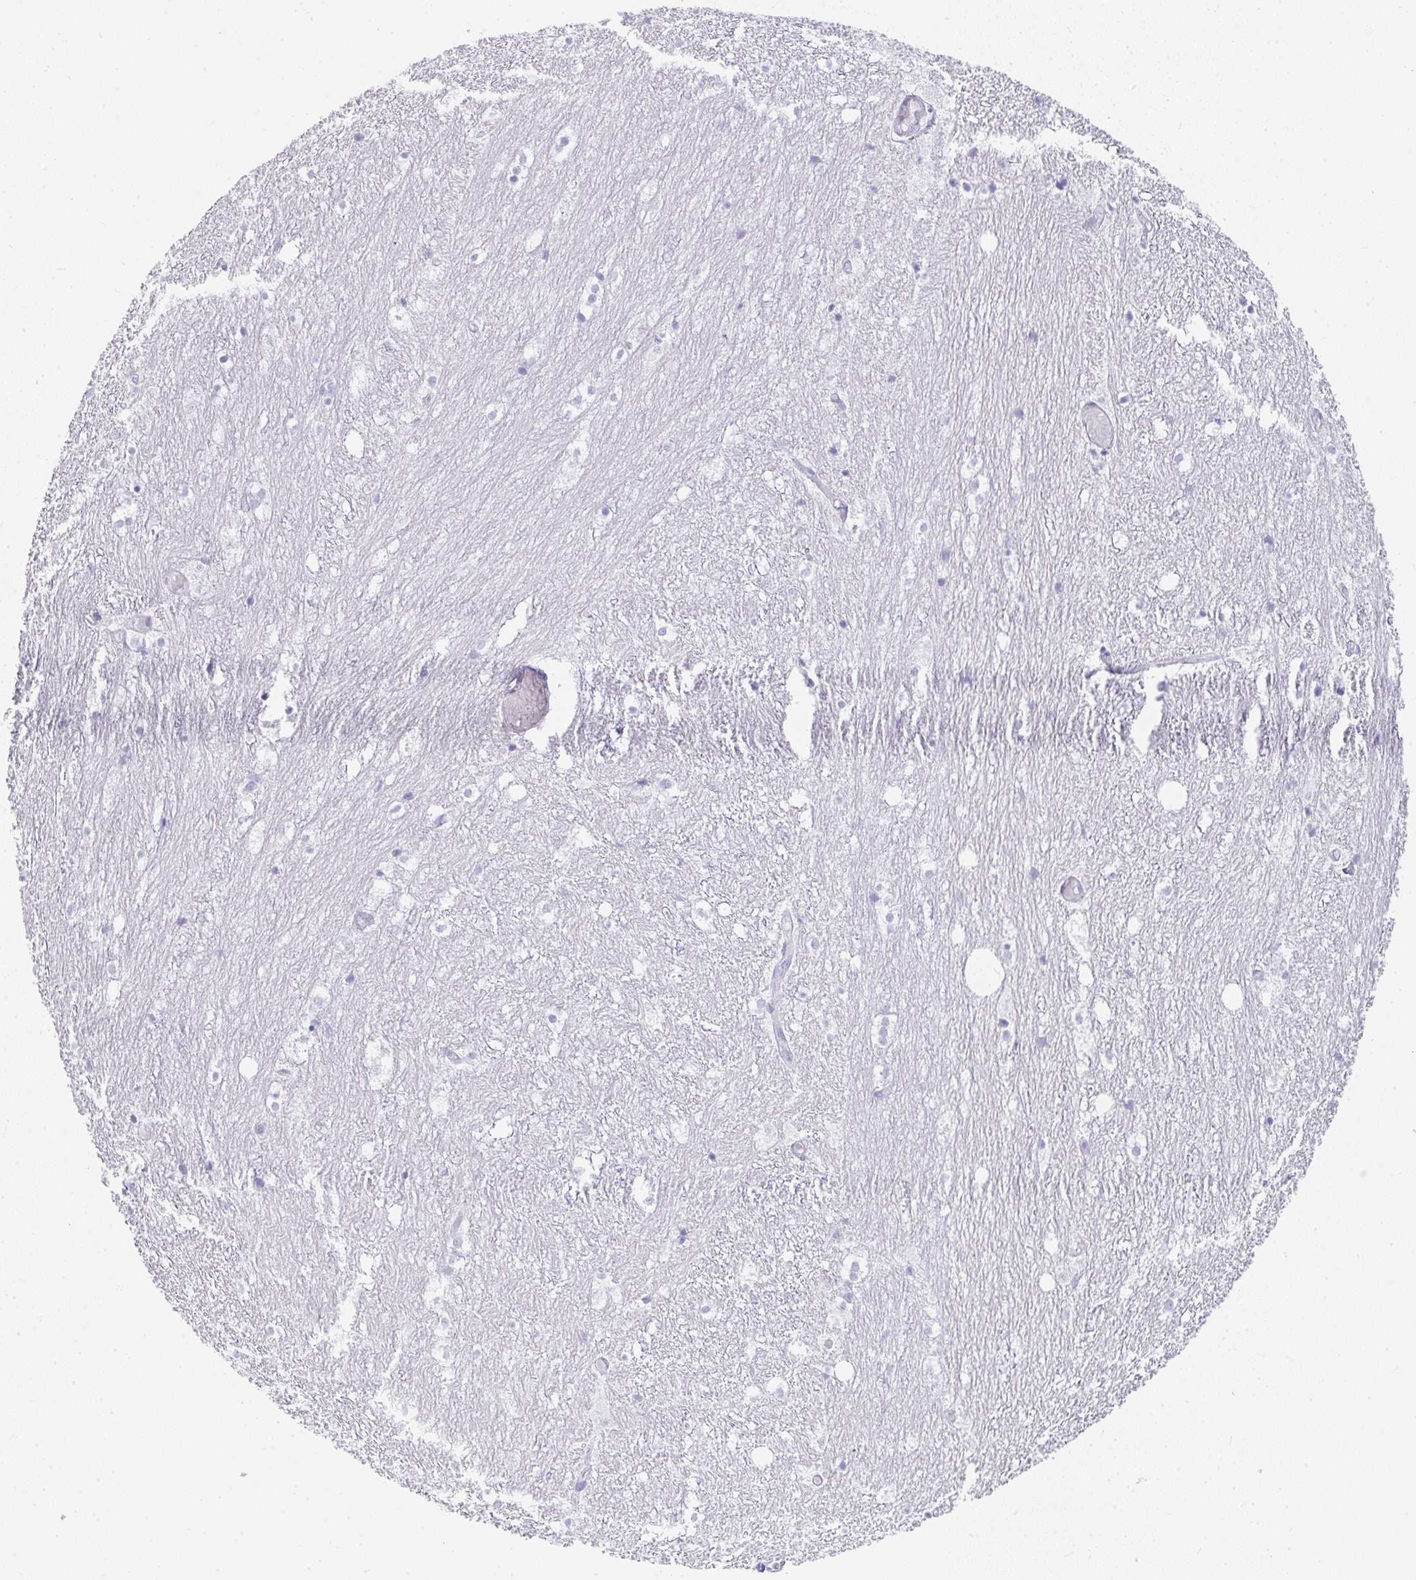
{"staining": {"intensity": "negative", "quantity": "none", "location": "none"}, "tissue": "hippocampus", "cell_type": "Glial cells", "image_type": "normal", "snomed": [{"axis": "morphology", "description": "Normal tissue, NOS"}, {"axis": "topography", "description": "Hippocampus"}], "caption": "Human hippocampus stained for a protein using IHC displays no positivity in glial cells.", "gene": "PRND", "patient": {"sex": "female", "age": 52}}